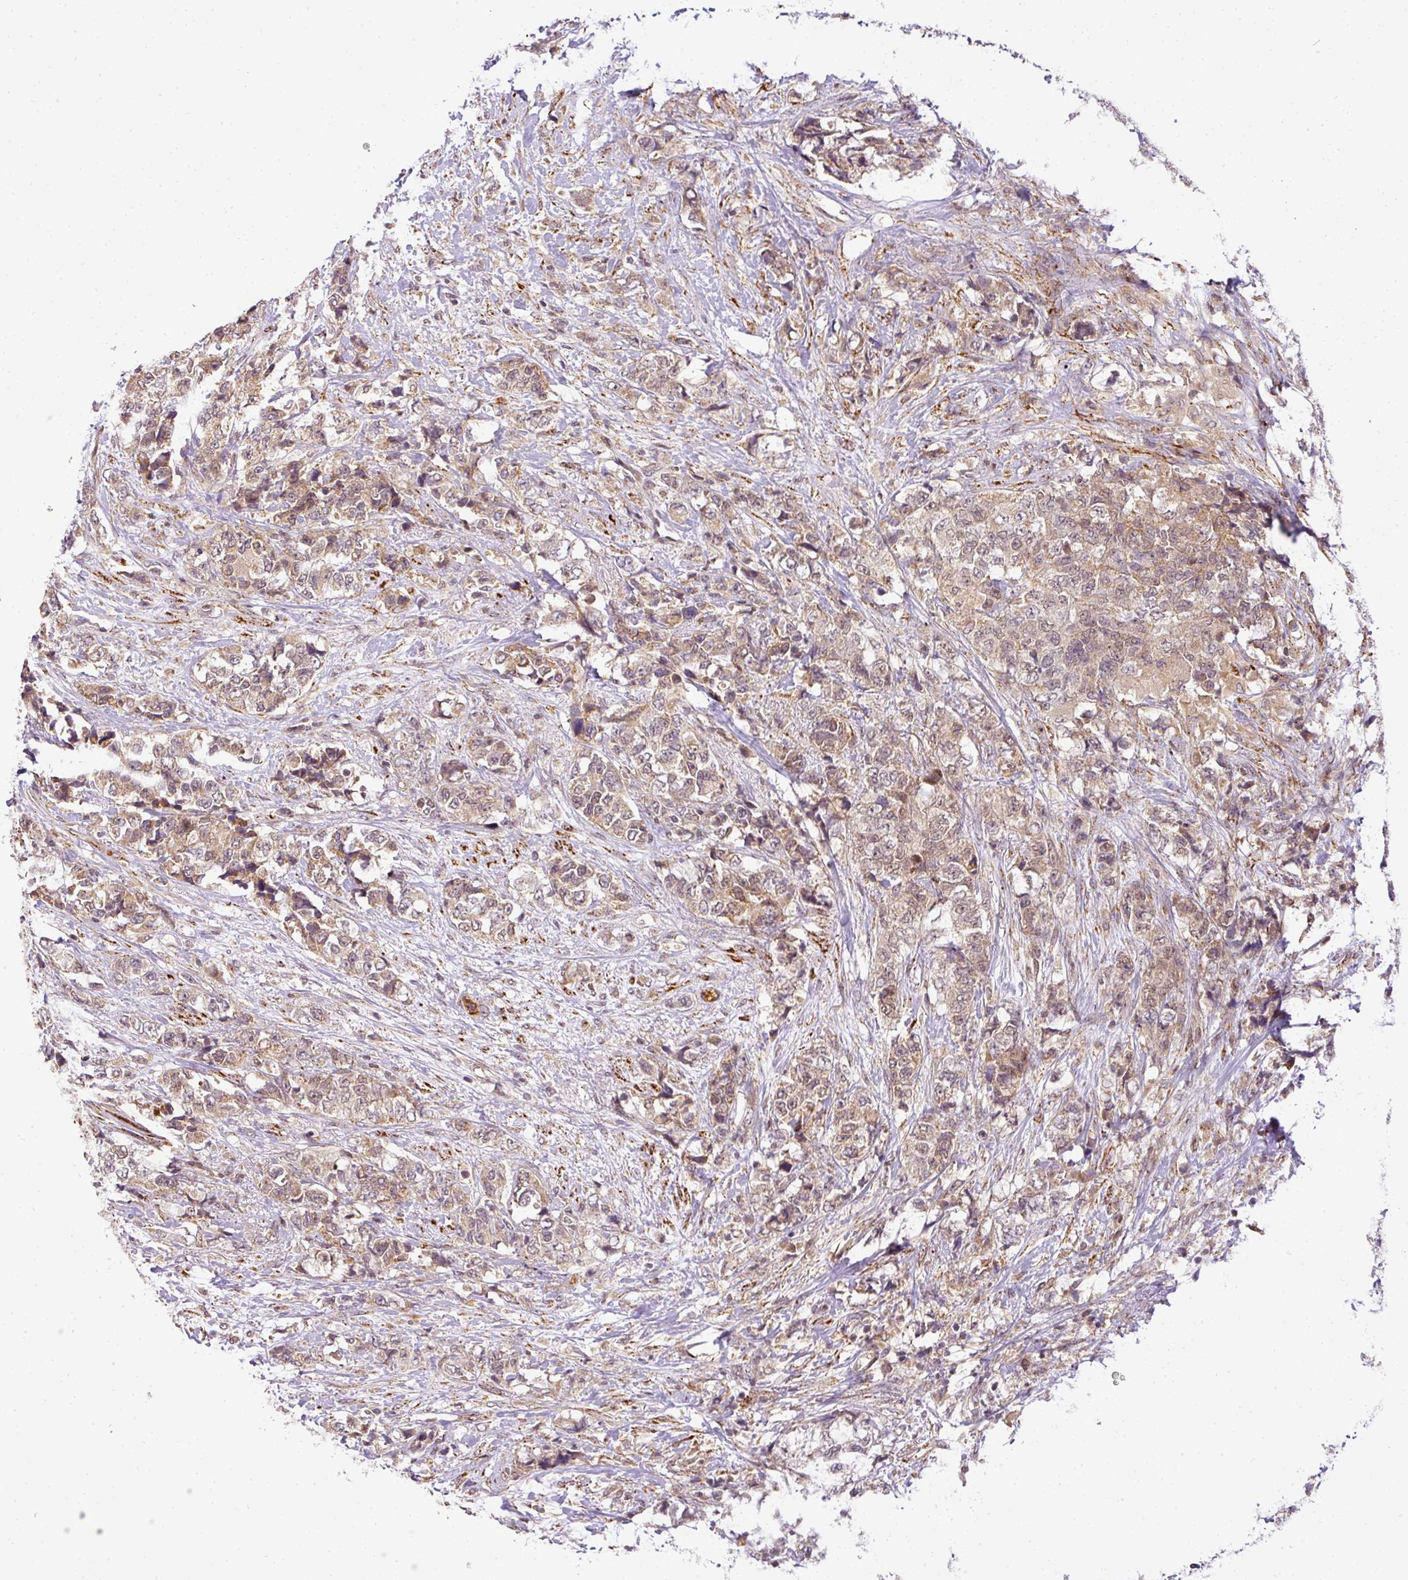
{"staining": {"intensity": "moderate", "quantity": ">75%", "location": "cytoplasmic/membranous,nuclear"}, "tissue": "urothelial cancer", "cell_type": "Tumor cells", "image_type": "cancer", "snomed": [{"axis": "morphology", "description": "Urothelial carcinoma, High grade"}, {"axis": "topography", "description": "Urinary bladder"}], "caption": "Protein staining reveals moderate cytoplasmic/membranous and nuclear positivity in approximately >75% of tumor cells in urothelial carcinoma (high-grade). (Stains: DAB in brown, nuclei in blue, Microscopy: brightfield microscopy at high magnification).", "gene": "C1orf226", "patient": {"sex": "female", "age": 78}}